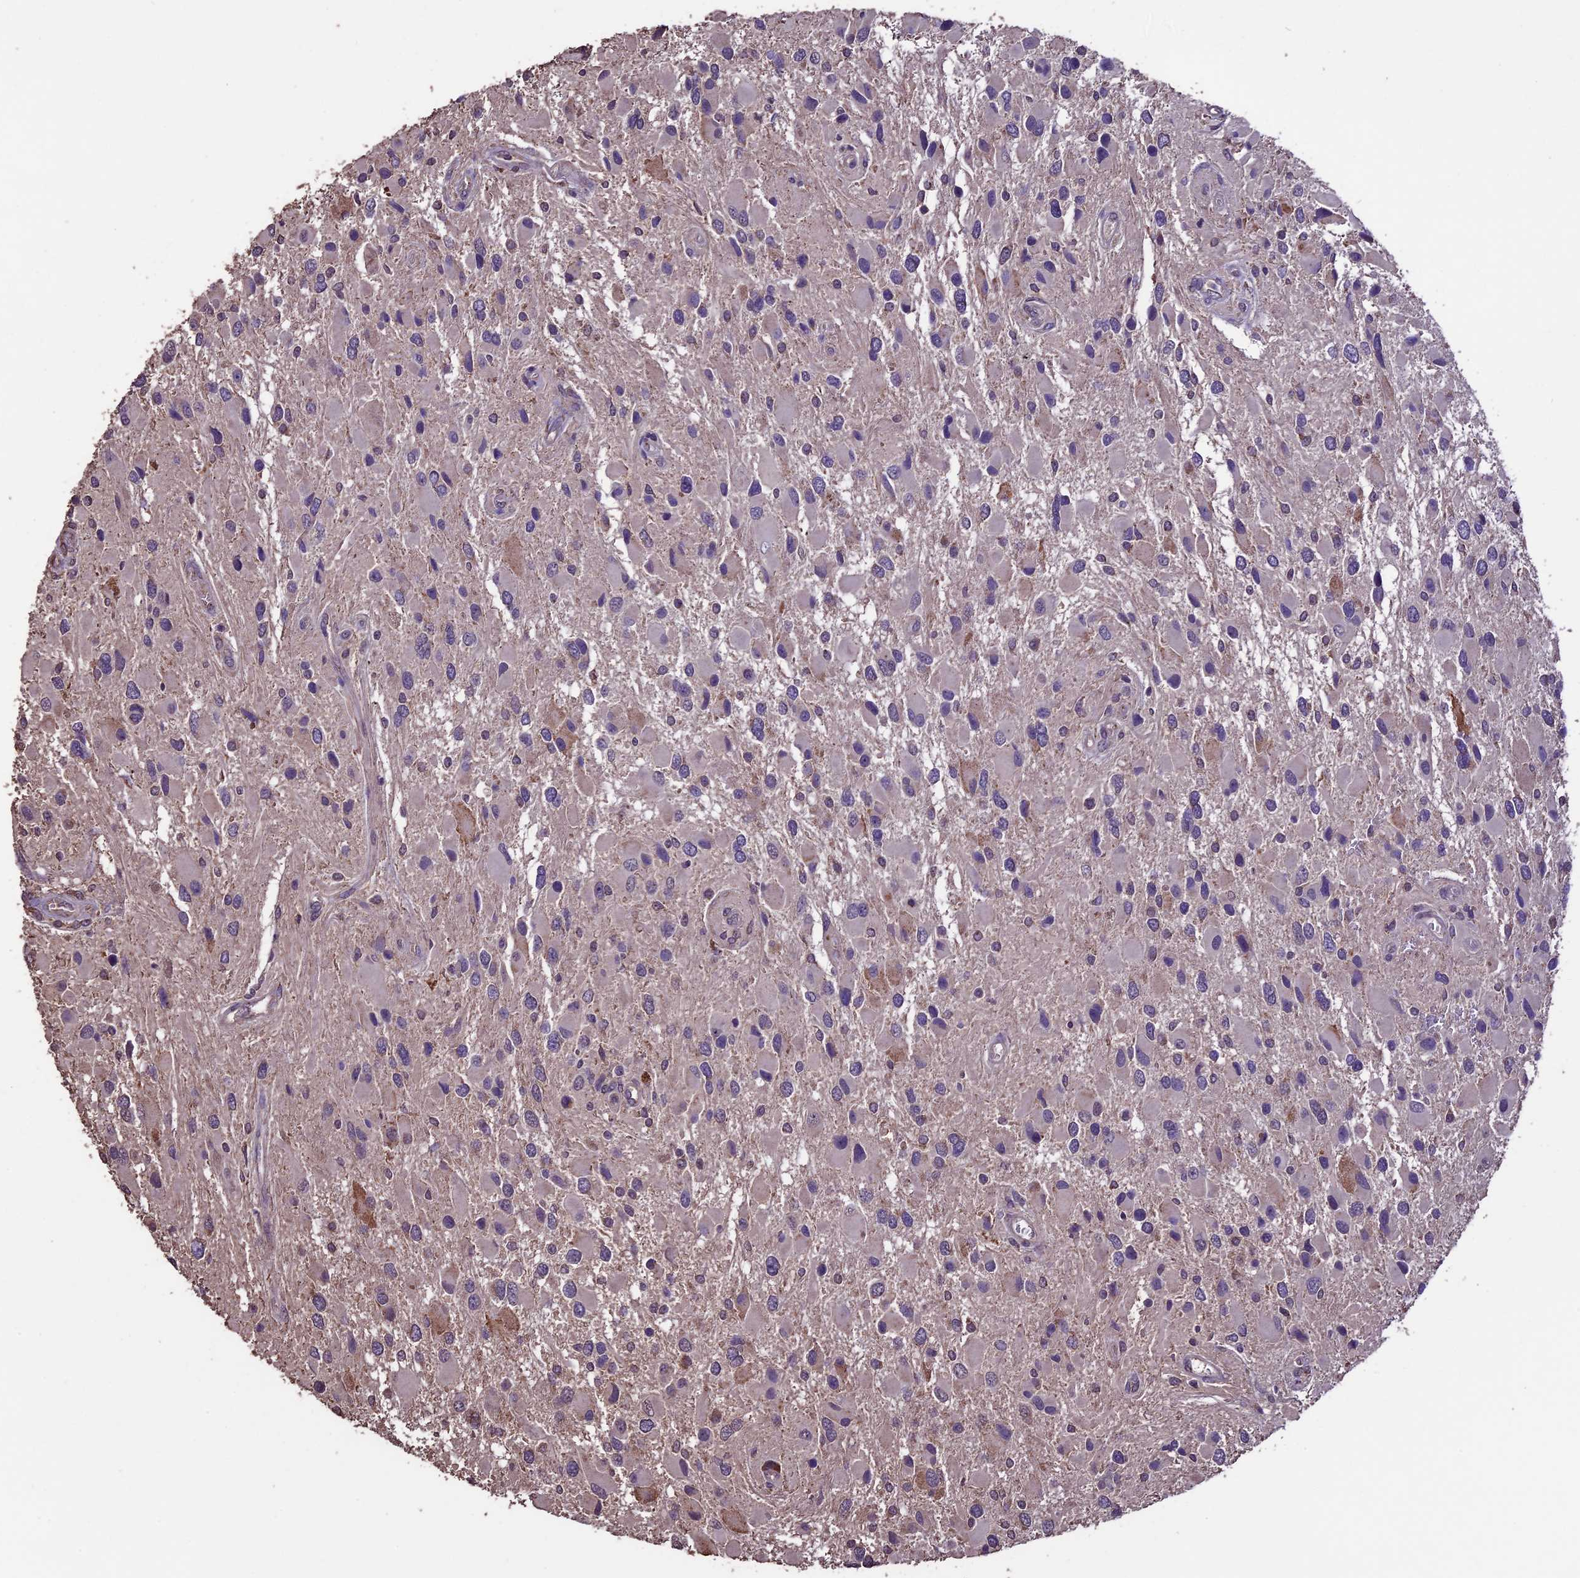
{"staining": {"intensity": "negative", "quantity": "none", "location": "none"}, "tissue": "glioma", "cell_type": "Tumor cells", "image_type": "cancer", "snomed": [{"axis": "morphology", "description": "Glioma, malignant, High grade"}, {"axis": "topography", "description": "Brain"}], "caption": "The immunohistochemistry (IHC) photomicrograph has no significant staining in tumor cells of glioma tissue.", "gene": "DIS3L", "patient": {"sex": "male", "age": 53}}